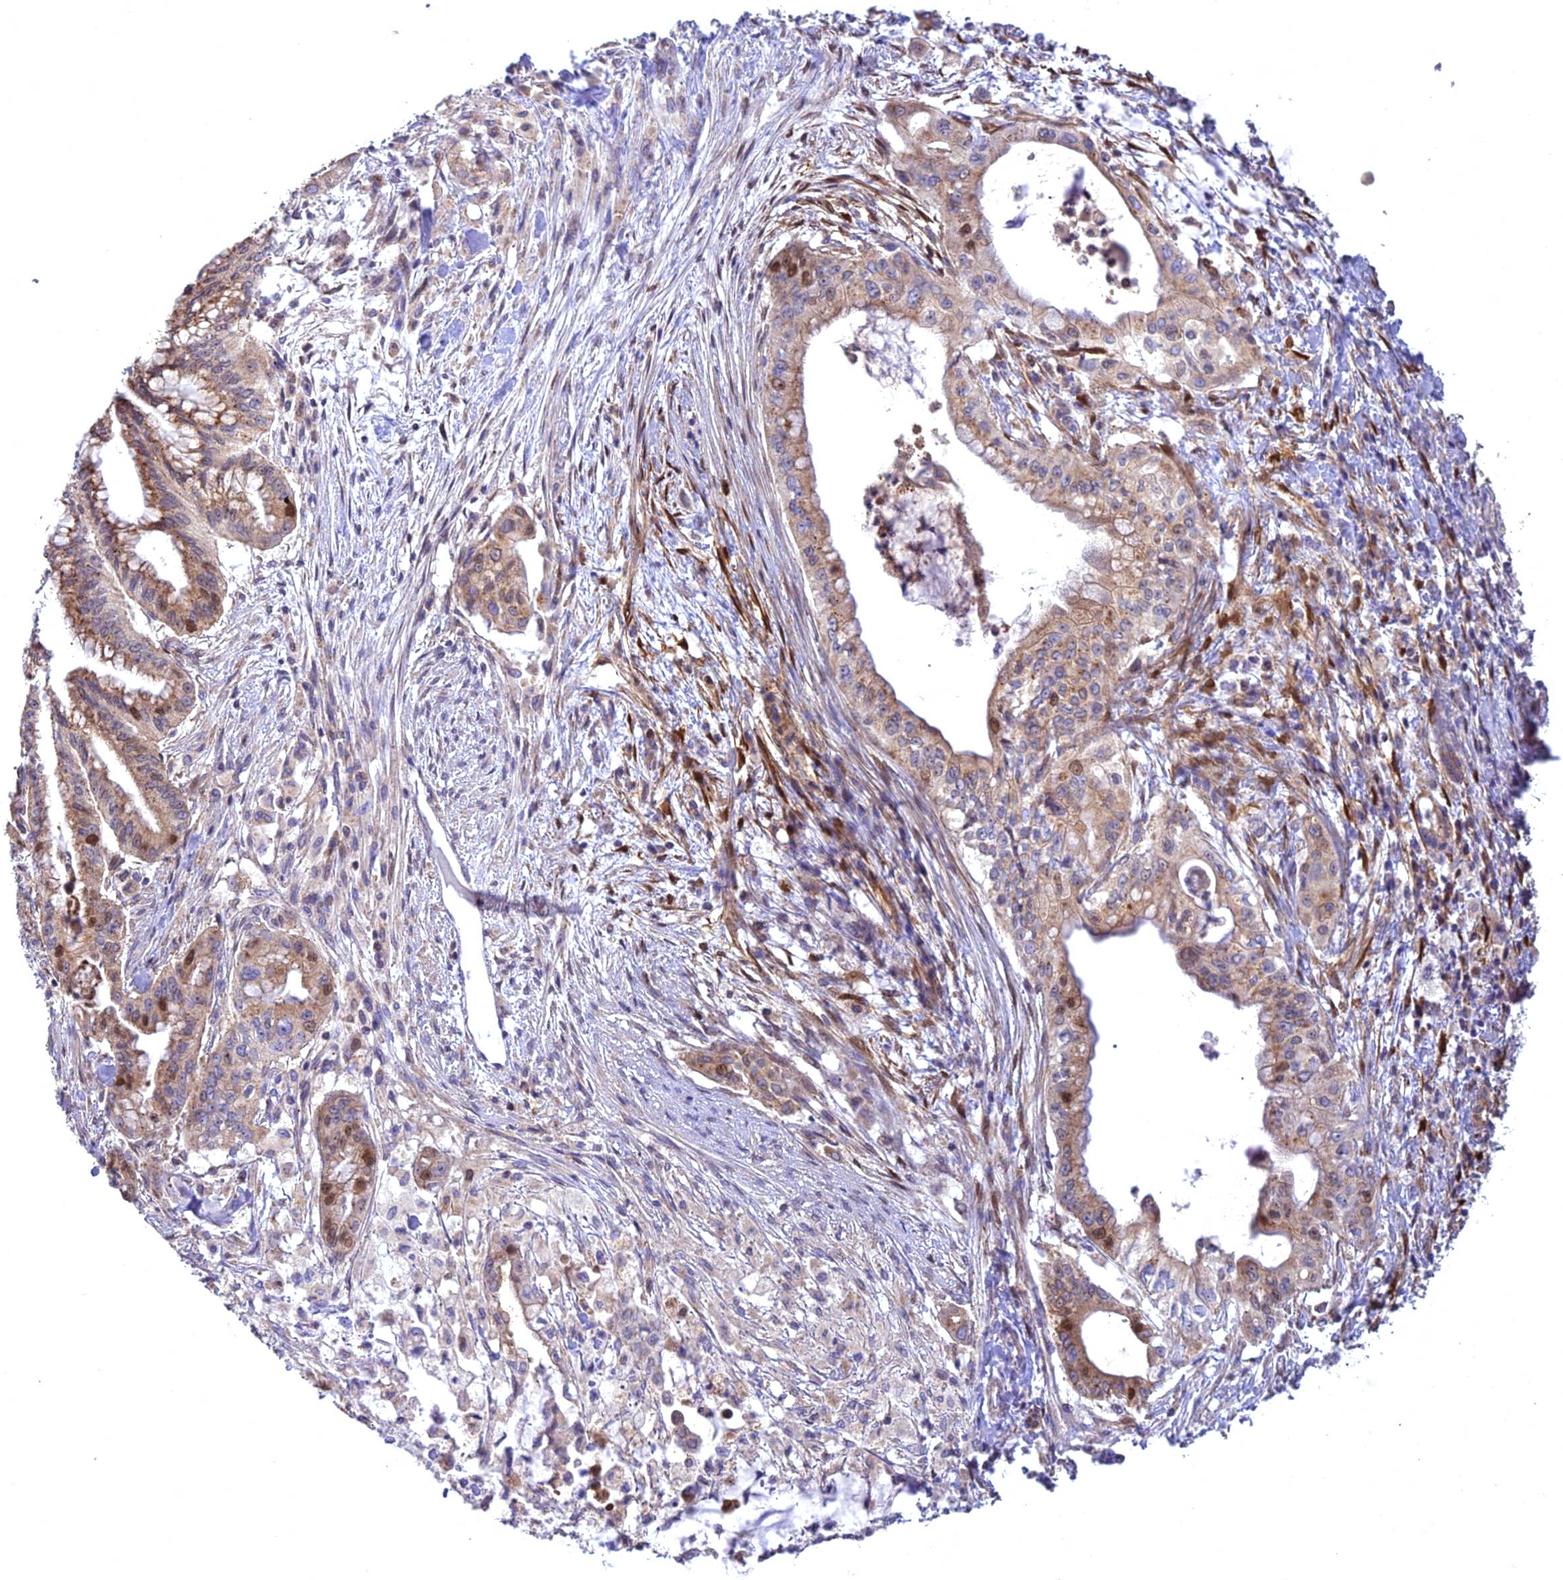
{"staining": {"intensity": "moderate", "quantity": ">75%", "location": "cytoplasmic/membranous,nuclear"}, "tissue": "pancreatic cancer", "cell_type": "Tumor cells", "image_type": "cancer", "snomed": [{"axis": "morphology", "description": "Adenocarcinoma, NOS"}, {"axis": "topography", "description": "Pancreas"}], "caption": "Protein staining of pancreatic cancer tissue exhibits moderate cytoplasmic/membranous and nuclear expression in approximately >75% of tumor cells.", "gene": "CENPV", "patient": {"sex": "male", "age": 46}}